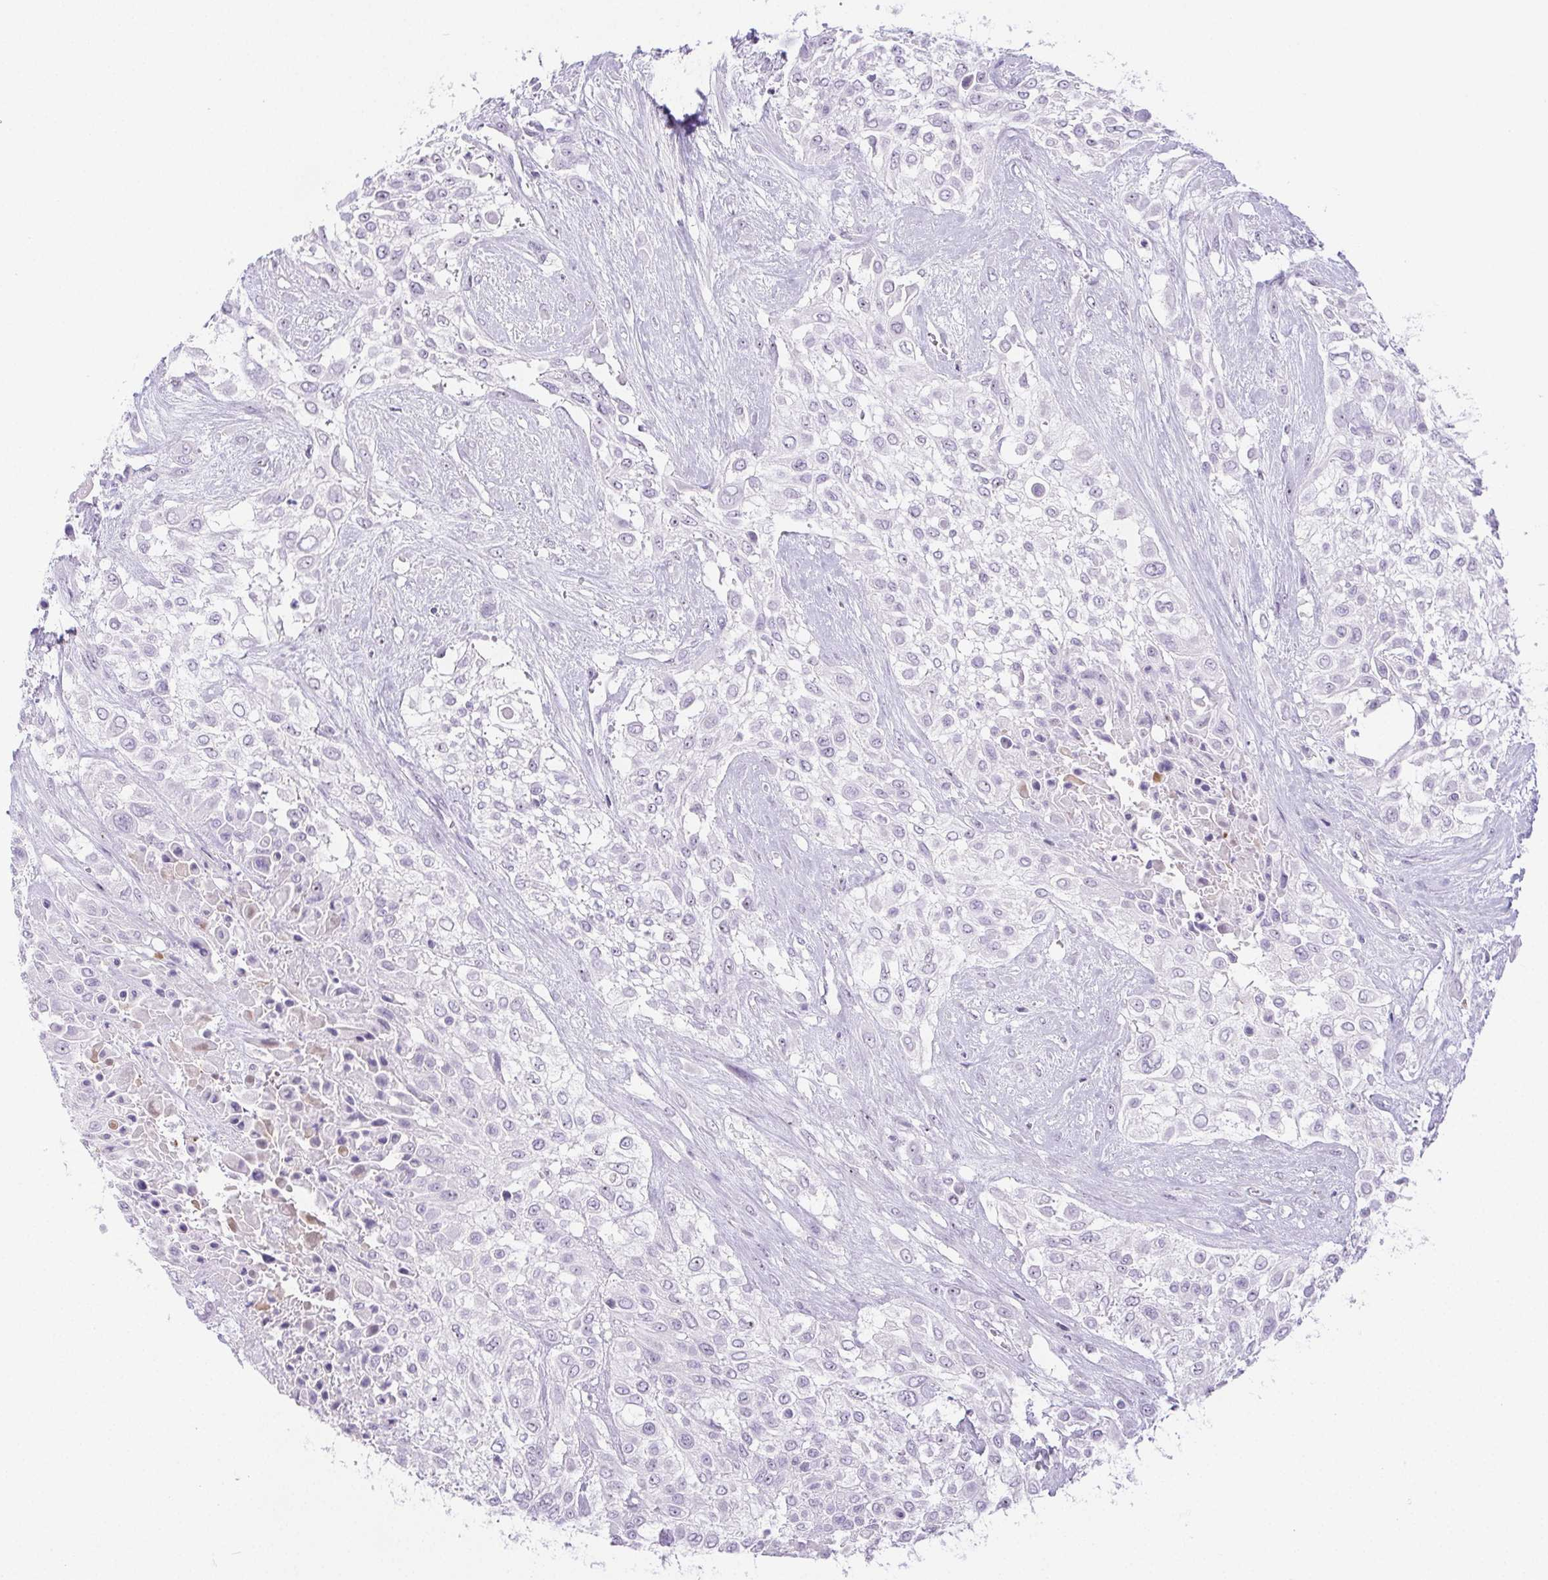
{"staining": {"intensity": "negative", "quantity": "none", "location": "none"}, "tissue": "urothelial cancer", "cell_type": "Tumor cells", "image_type": "cancer", "snomed": [{"axis": "morphology", "description": "Urothelial carcinoma, High grade"}, {"axis": "topography", "description": "Urinary bladder"}], "caption": "This is a histopathology image of immunohistochemistry (IHC) staining of high-grade urothelial carcinoma, which shows no expression in tumor cells. Brightfield microscopy of immunohistochemistry stained with DAB (brown) and hematoxylin (blue), captured at high magnification.", "gene": "ST8SIA3", "patient": {"sex": "male", "age": 57}}